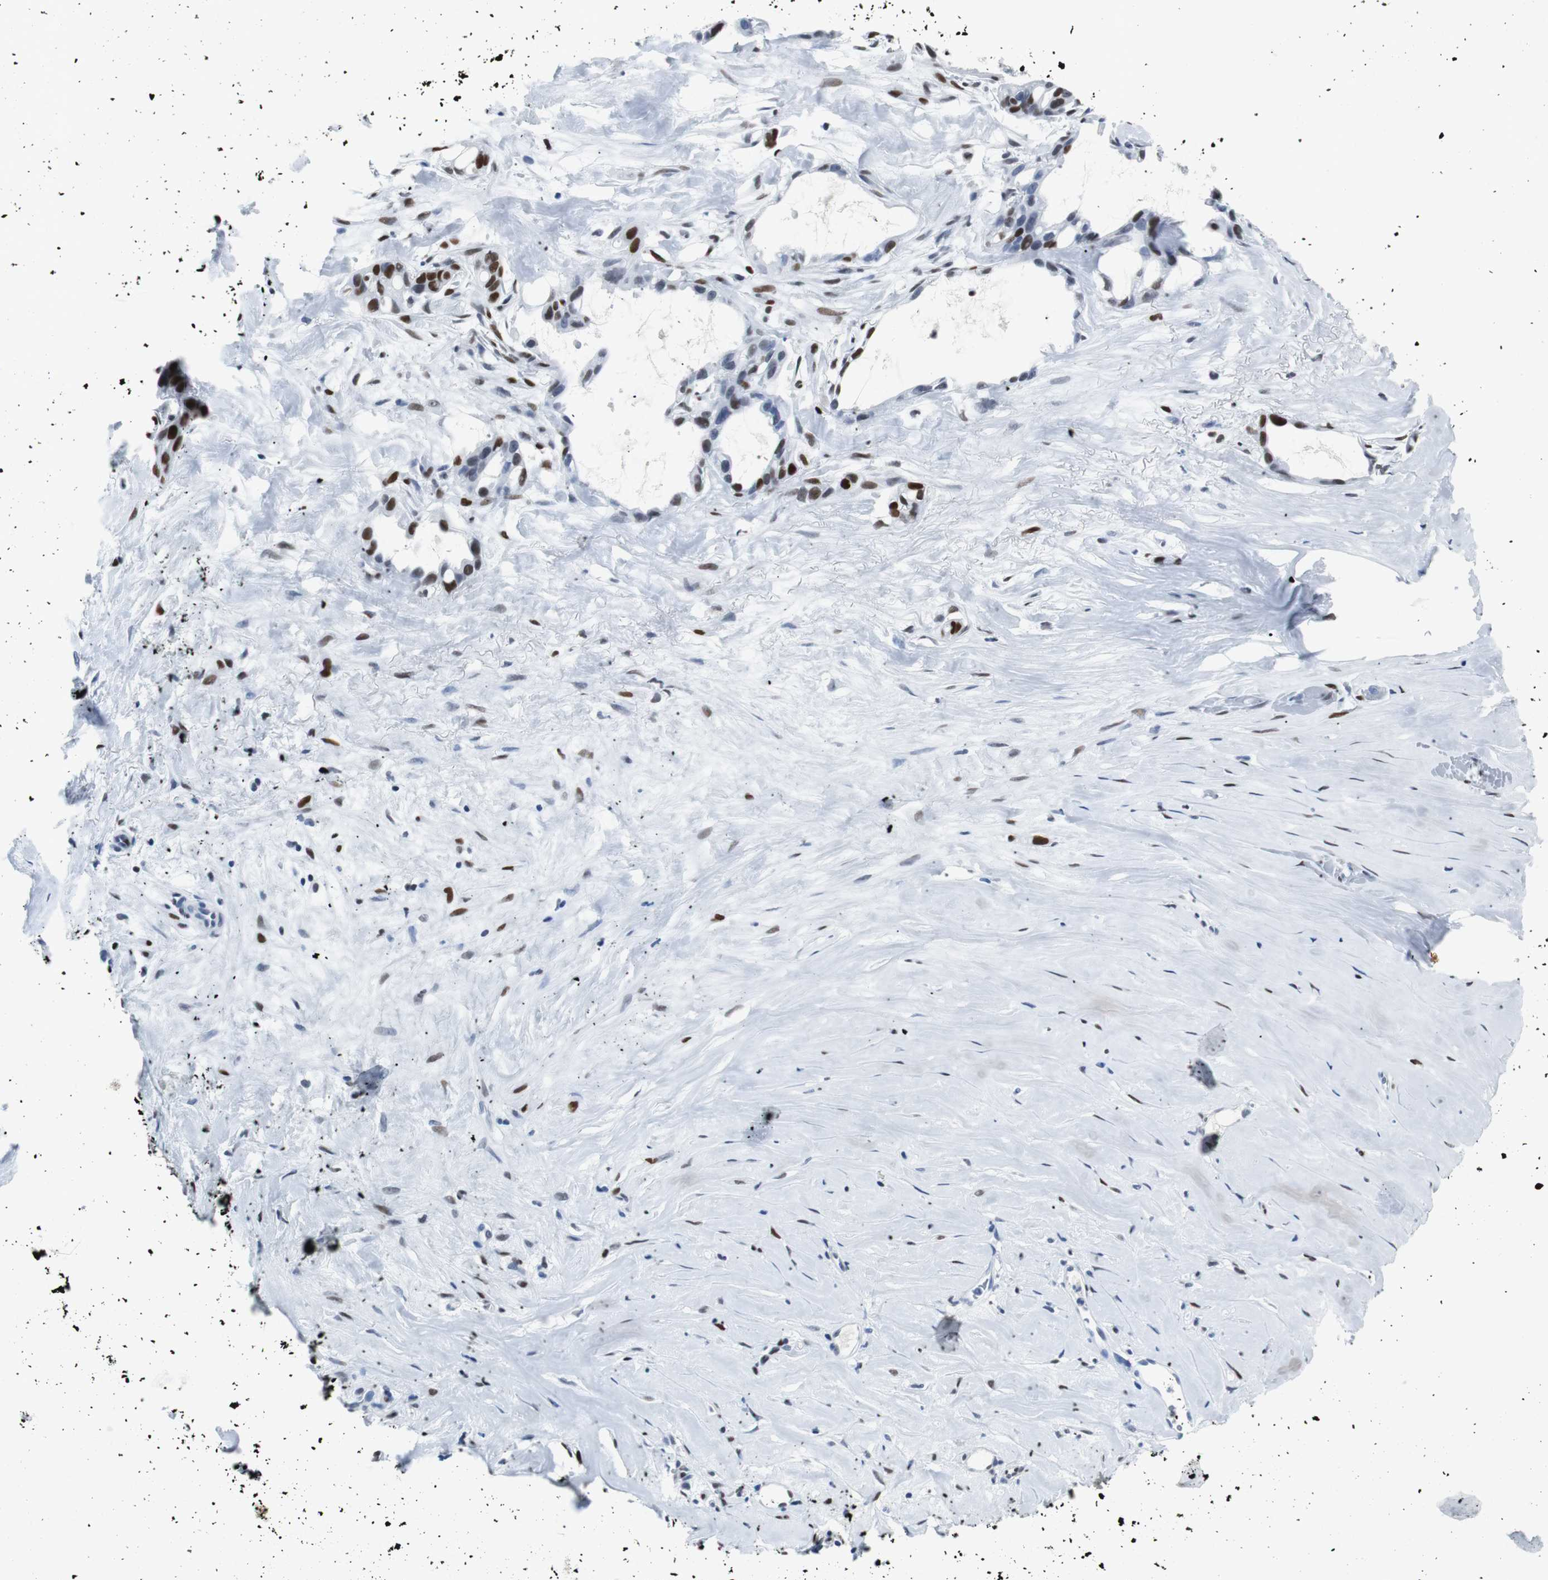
{"staining": {"intensity": "moderate", "quantity": "25%-75%", "location": "nuclear"}, "tissue": "liver cancer", "cell_type": "Tumor cells", "image_type": "cancer", "snomed": [{"axis": "morphology", "description": "Cholangiocarcinoma"}, {"axis": "topography", "description": "Liver"}], "caption": "Immunohistochemical staining of human cholangiocarcinoma (liver) exhibits medium levels of moderate nuclear protein positivity in approximately 25%-75% of tumor cells.", "gene": "JUN", "patient": {"sex": "female", "age": 65}}